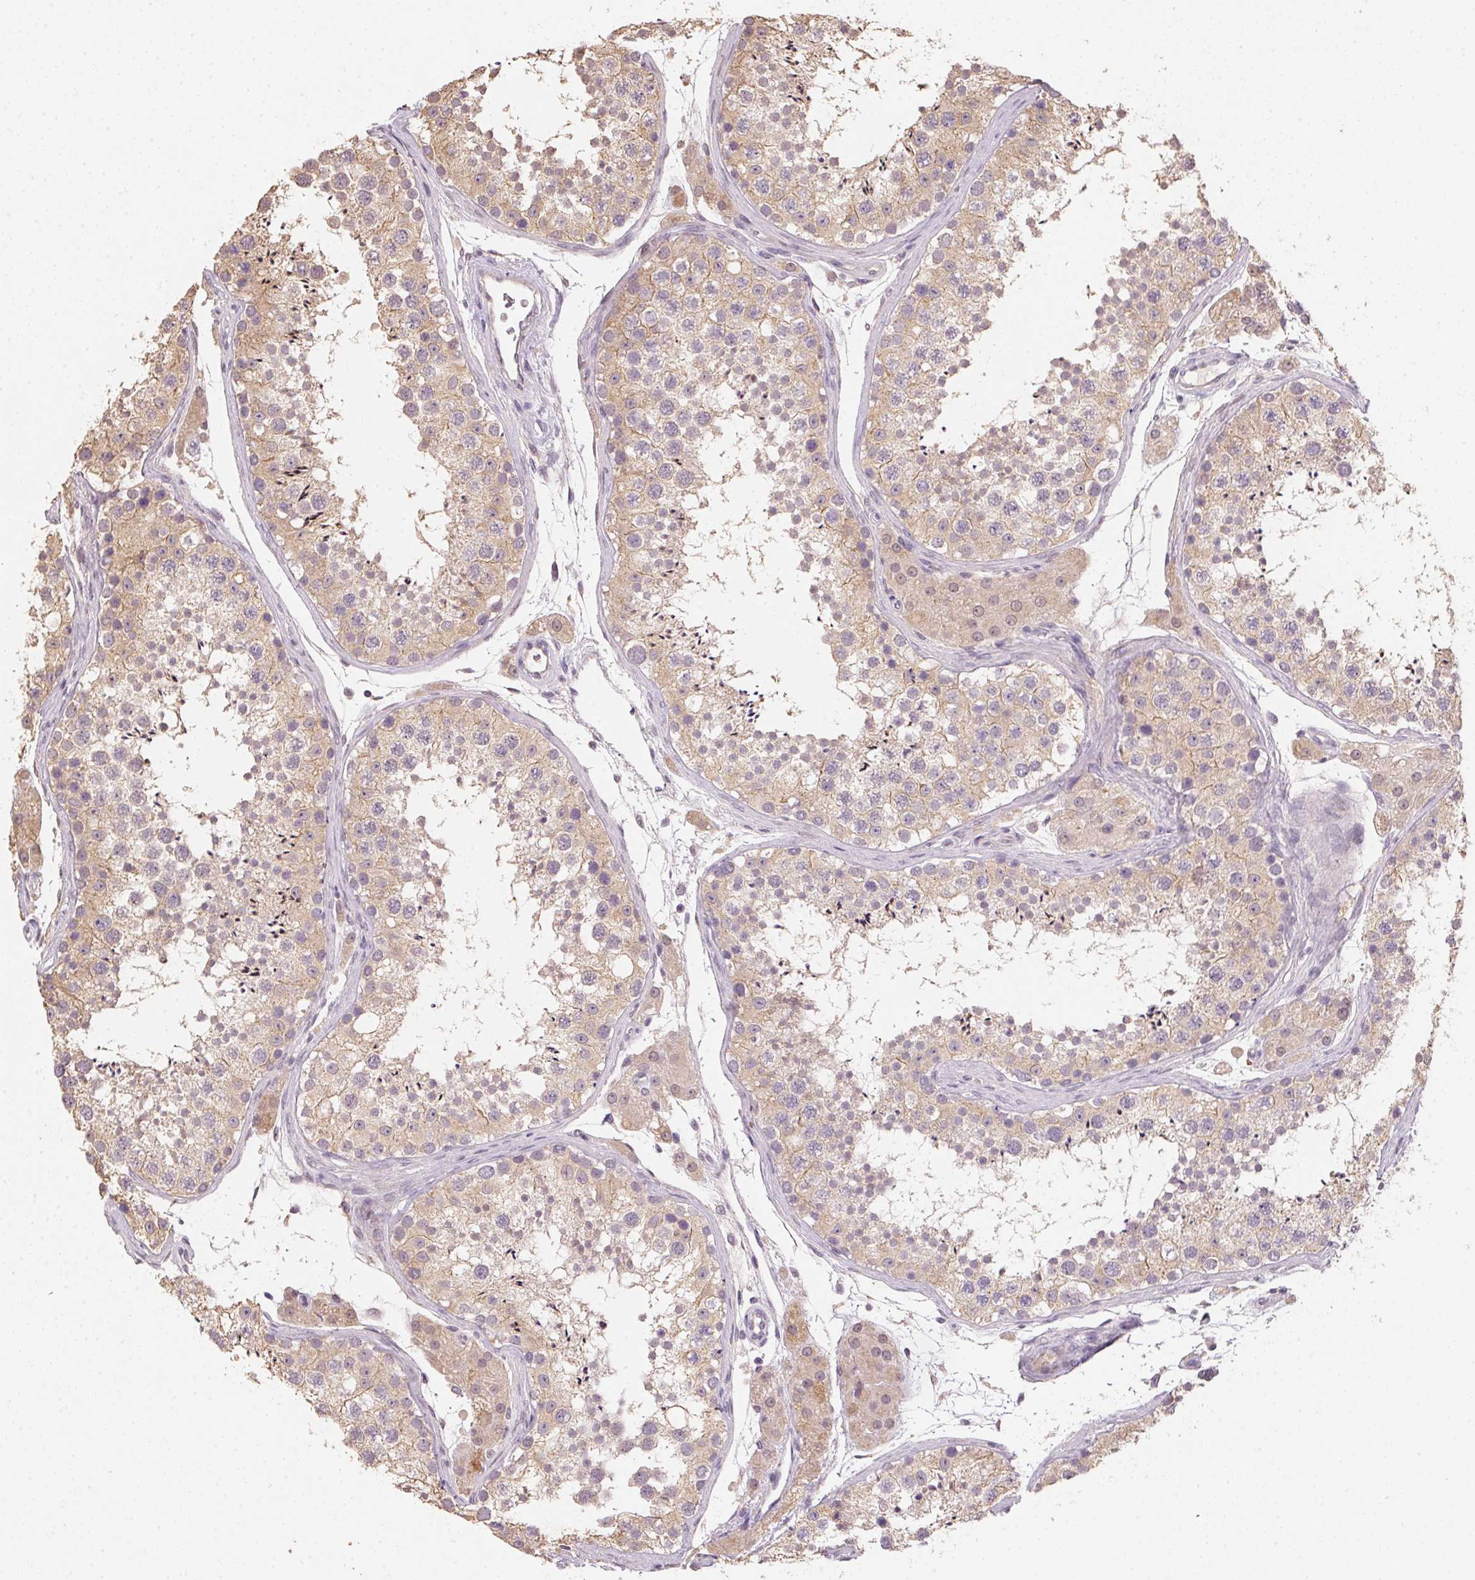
{"staining": {"intensity": "weak", "quantity": ">75%", "location": "cytoplasmic/membranous"}, "tissue": "testis", "cell_type": "Cells in seminiferous ducts", "image_type": "normal", "snomed": [{"axis": "morphology", "description": "Normal tissue, NOS"}, {"axis": "topography", "description": "Testis"}], "caption": "IHC (DAB) staining of unremarkable testis shows weak cytoplasmic/membranous protein staining in about >75% of cells in seminiferous ducts.", "gene": "ALDH8A1", "patient": {"sex": "male", "age": 41}}